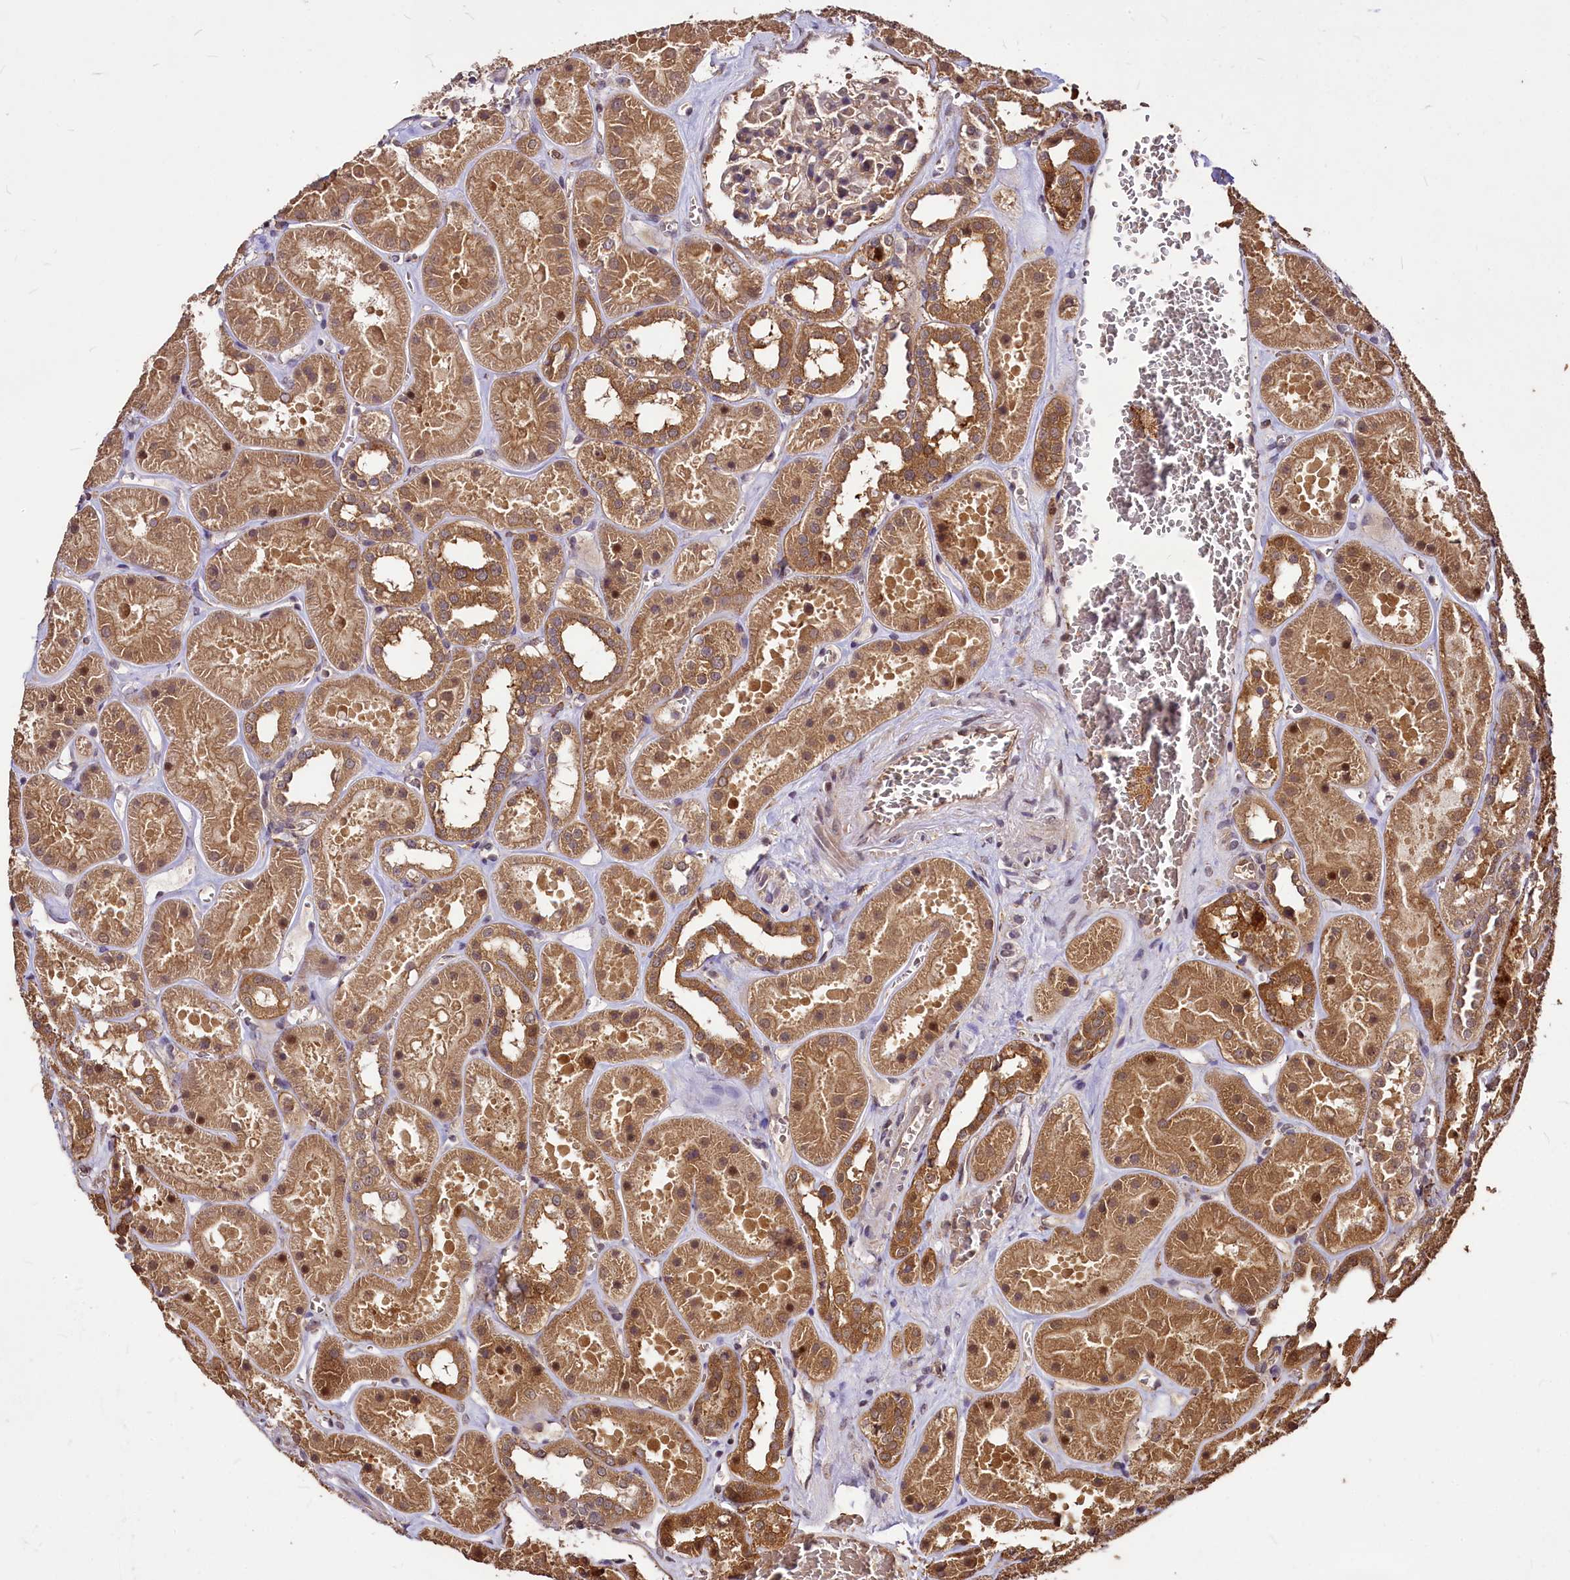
{"staining": {"intensity": "moderate", "quantity": ">75%", "location": "cytoplasmic/membranous"}, "tissue": "kidney", "cell_type": "Cells in glomeruli", "image_type": "normal", "snomed": [{"axis": "morphology", "description": "Normal tissue, NOS"}, {"axis": "topography", "description": "Kidney"}], "caption": "The image exhibits staining of normal kidney, revealing moderate cytoplasmic/membranous protein positivity (brown color) within cells in glomeruli. (DAB IHC, brown staining for protein, blue staining for nuclei).", "gene": "VPS51", "patient": {"sex": "female", "age": 41}}